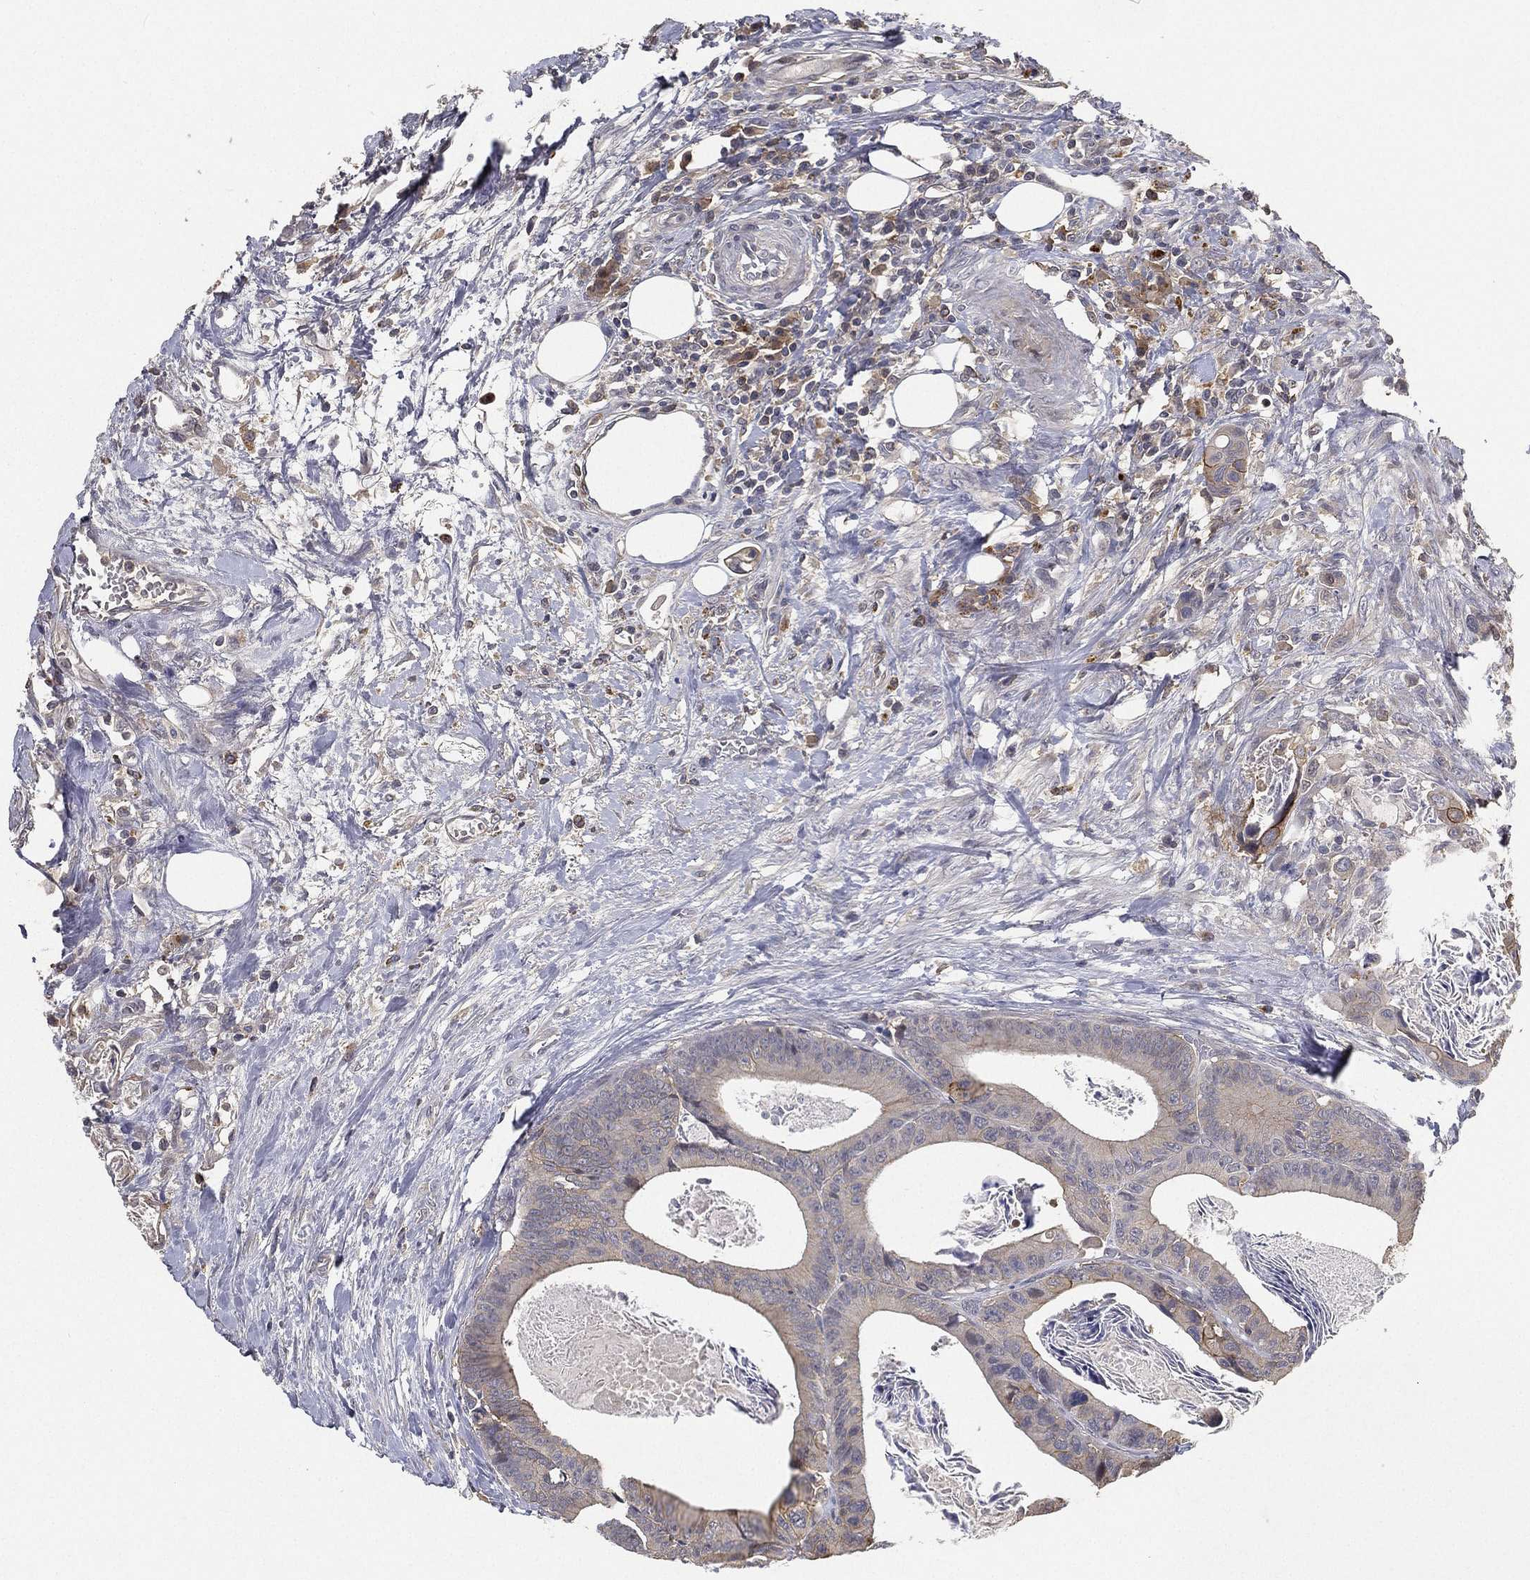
{"staining": {"intensity": "moderate", "quantity": "<25%", "location": "cytoplasmic/membranous"}, "tissue": "colorectal cancer", "cell_type": "Tumor cells", "image_type": "cancer", "snomed": [{"axis": "morphology", "description": "Adenocarcinoma, NOS"}, {"axis": "topography", "description": "Rectum"}], "caption": "Protein positivity by immunohistochemistry (IHC) demonstrates moderate cytoplasmic/membranous expression in approximately <25% of tumor cells in adenocarcinoma (colorectal).", "gene": "CFAP251", "patient": {"sex": "male", "age": 64}}